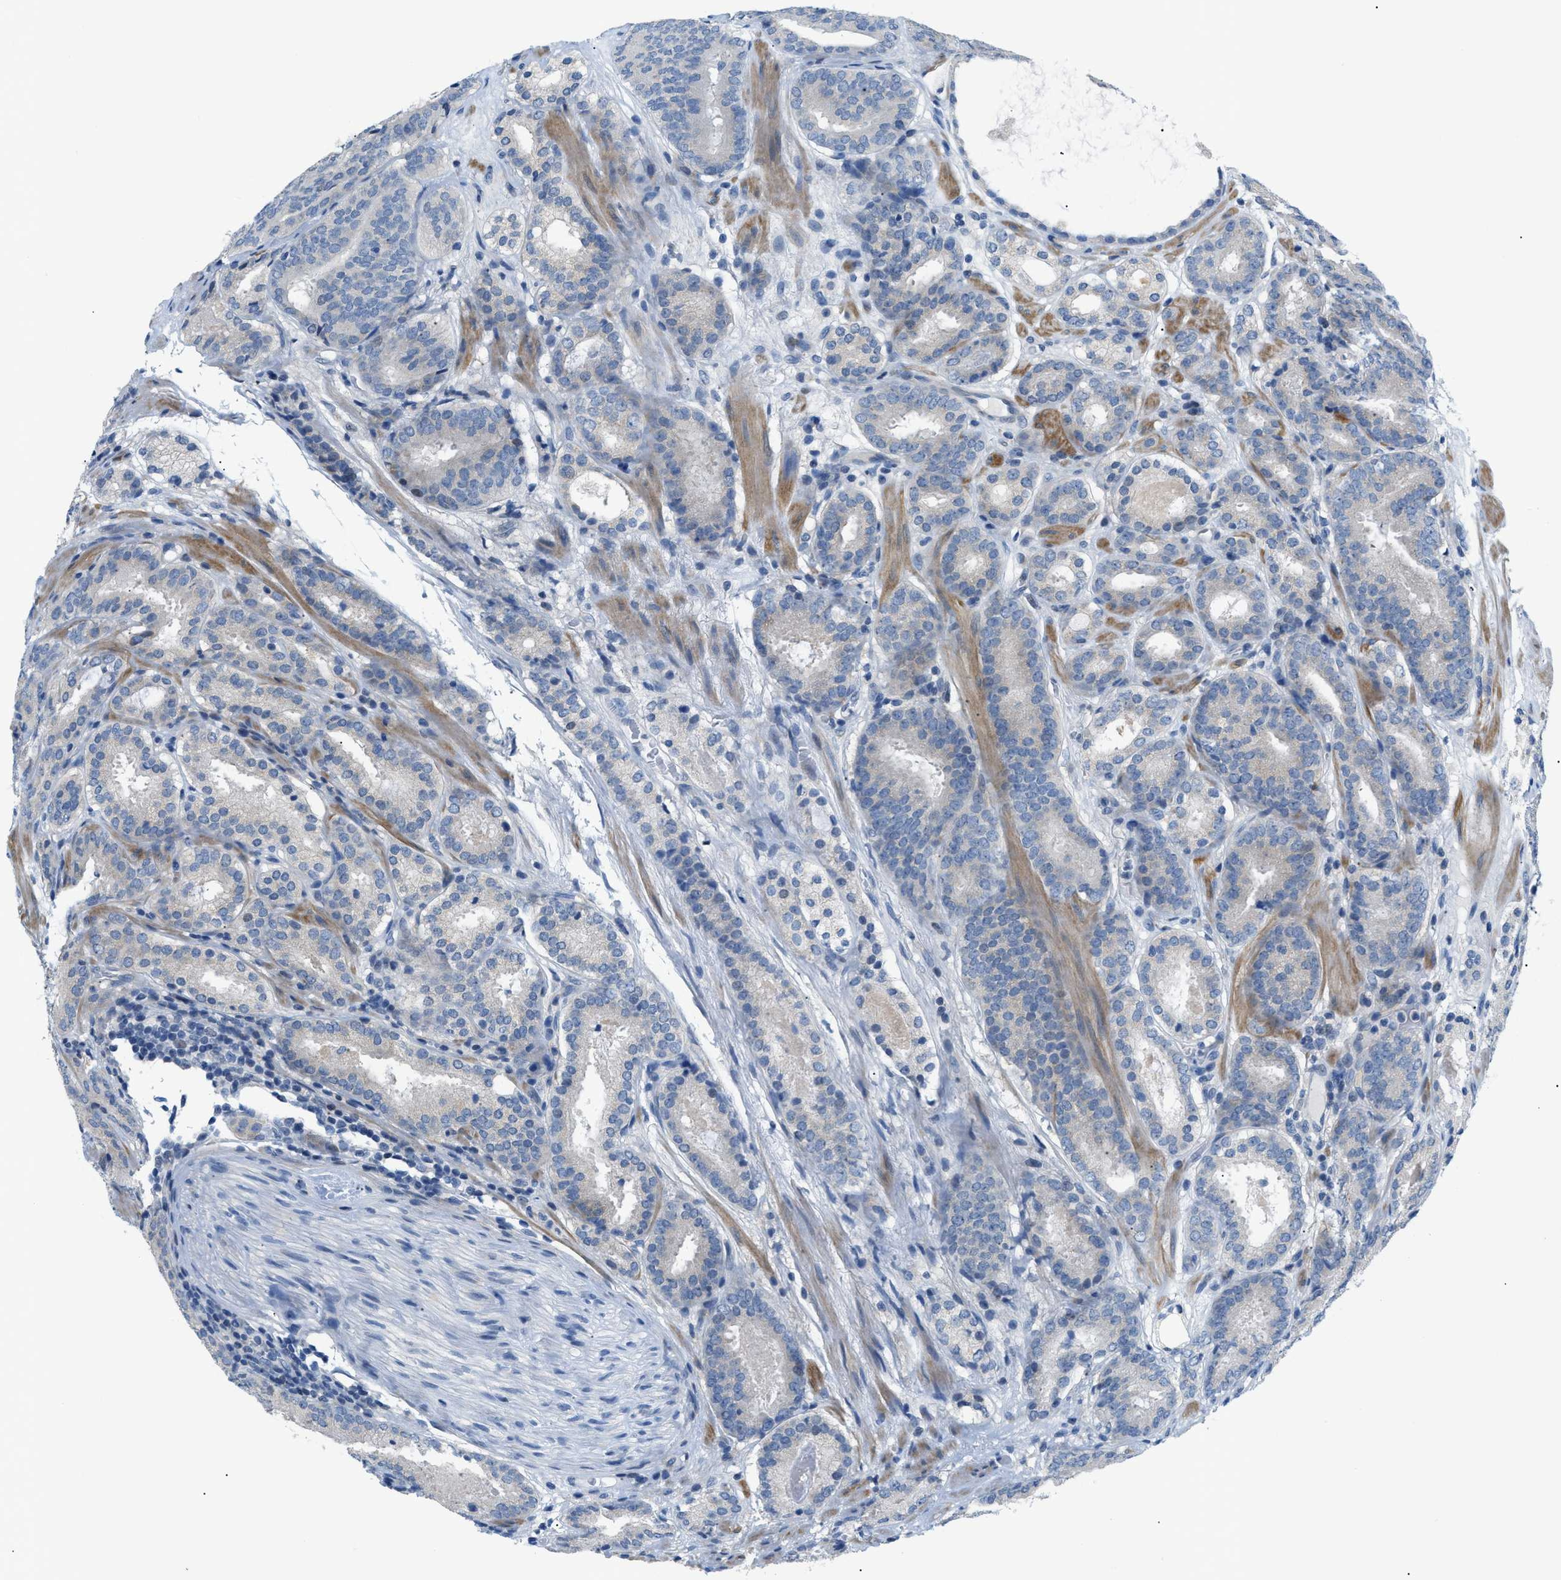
{"staining": {"intensity": "negative", "quantity": "none", "location": "none"}, "tissue": "prostate cancer", "cell_type": "Tumor cells", "image_type": "cancer", "snomed": [{"axis": "morphology", "description": "Adenocarcinoma, Low grade"}, {"axis": "topography", "description": "Prostate"}], "caption": "The image demonstrates no significant expression in tumor cells of adenocarcinoma (low-grade) (prostate).", "gene": "FDCSP", "patient": {"sex": "male", "age": 69}}